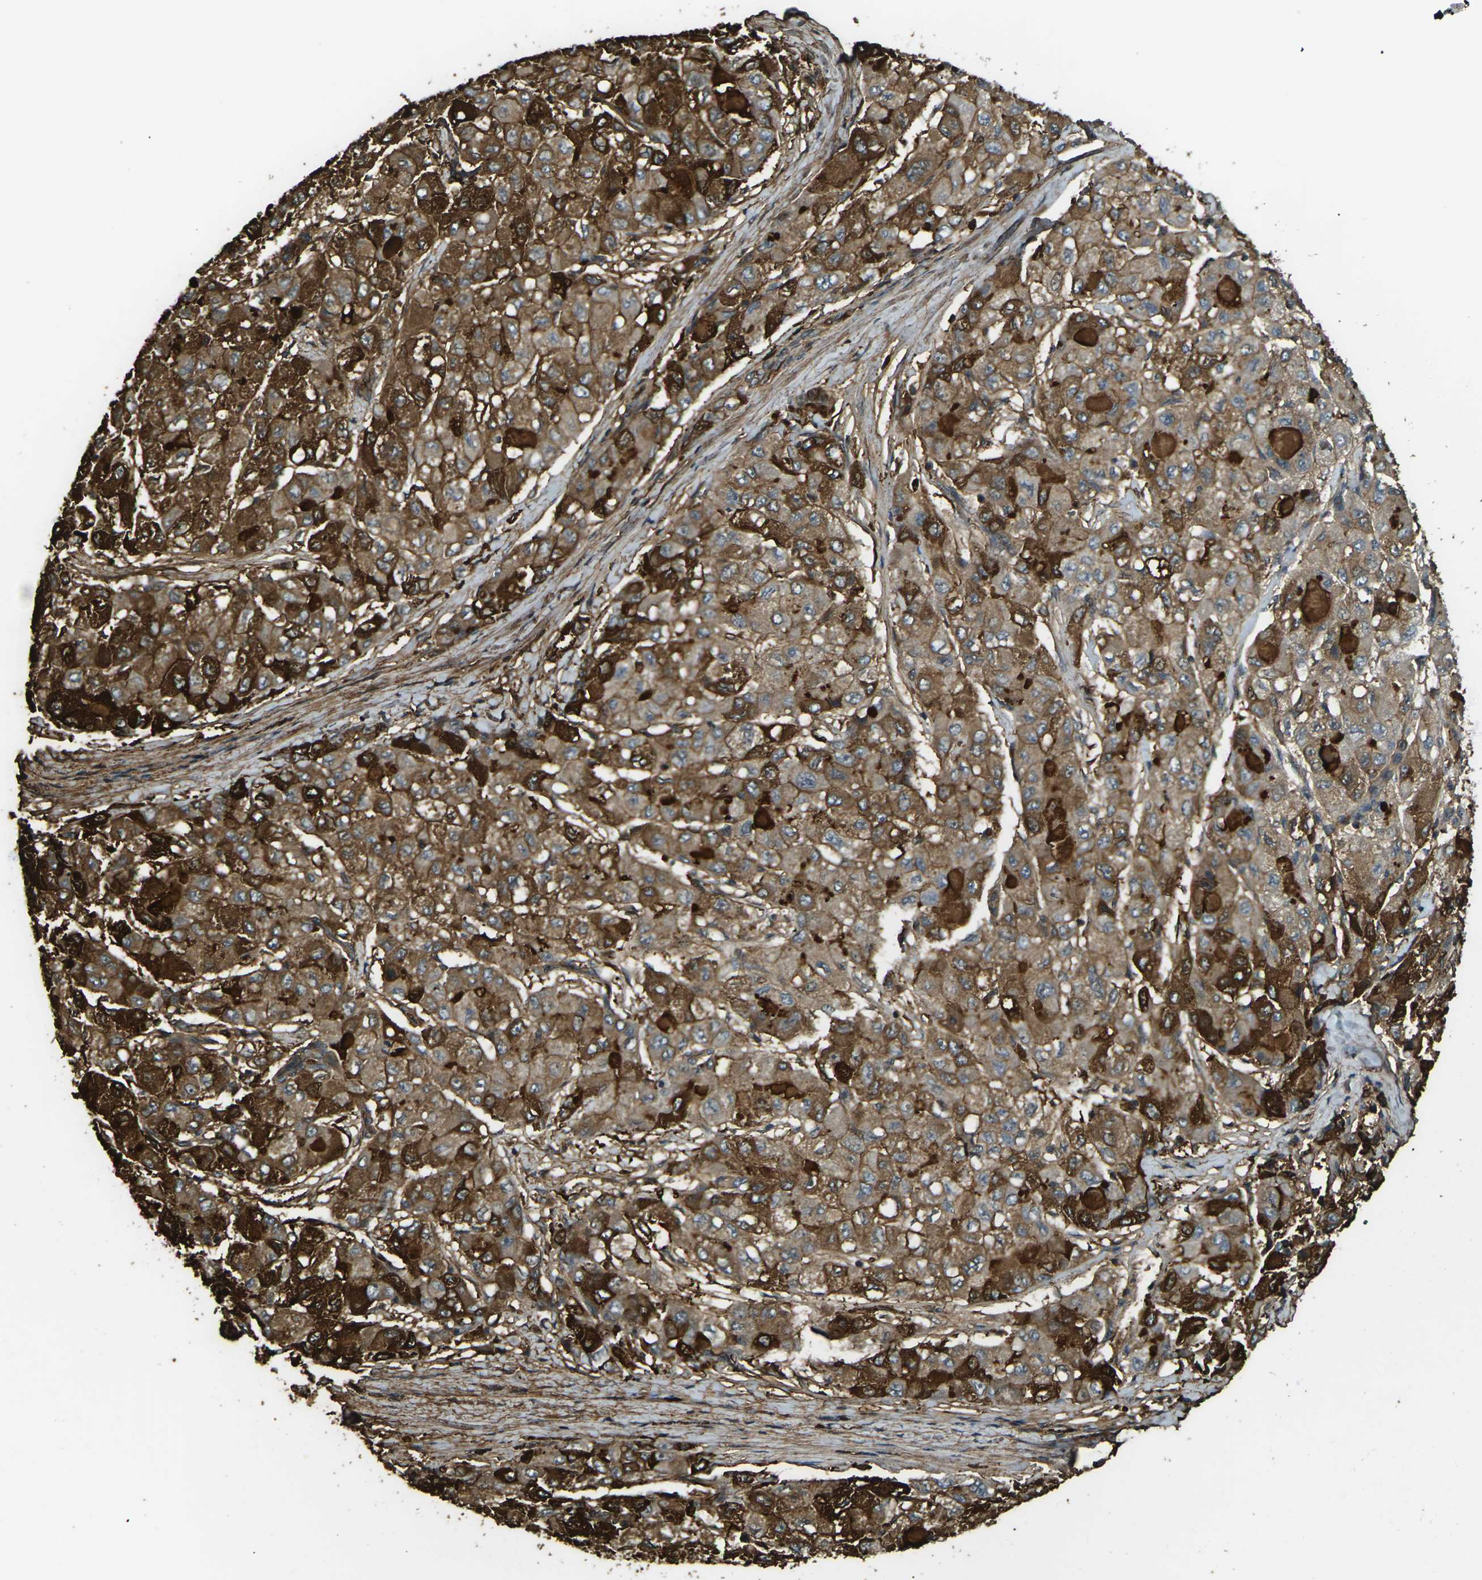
{"staining": {"intensity": "strong", "quantity": "25%-75%", "location": "cytoplasmic/membranous"}, "tissue": "liver cancer", "cell_type": "Tumor cells", "image_type": "cancer", "snomed": [{"axis": "morphology", "description": "Carcinoma, Hepatocellular, NOS"}, {"axis": "topography", "description": "Liver"}], "caption": "Liver hepatocellular carcinoma tissue displays strong cytoplasmic/membranous staining in approximately 25%-75% of tumor cells, visualized by immunohistochemistry.", "gene": "CYP1B1", "patient": {"sex": "male", "age": 80}}